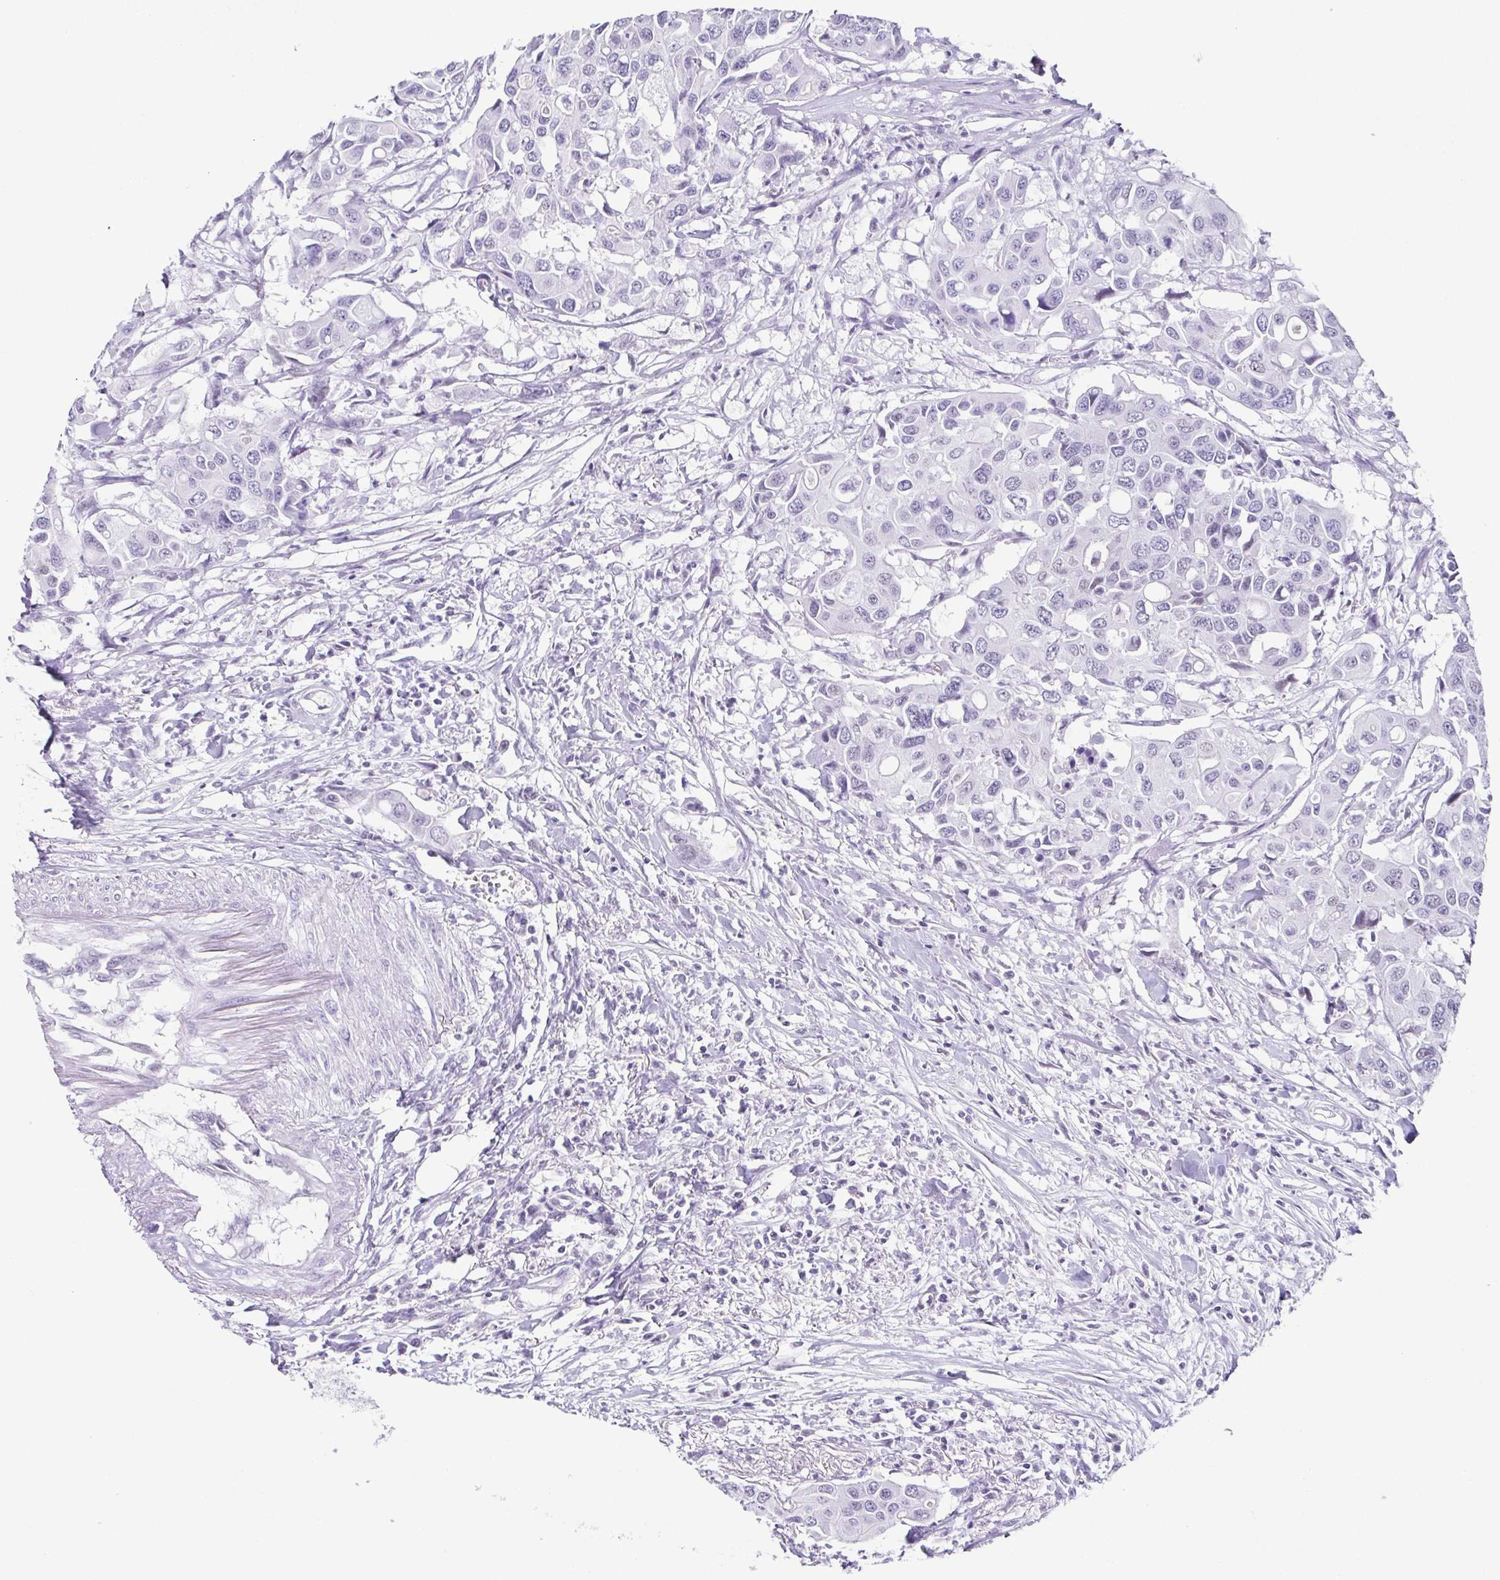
{"staining": {"intensity": "negative", "quantity": "none", "location": "none"}, "tissue": "colorectal cancer", "cell_type": "Tumor cells", "image_type": "cancer", "snomed": [{"axis": "morphology", "description": "Adenocarcinoma, NOS"}, {"axis": "topography", "description": "Colon"}], "caption": "This is a micrograph of immunohistochemistry staining of adenocarcinoma (colorectal), which shows no expression in tumor cells. (Immunohistochemistry, brightfield microscopy, high magnification).", "gene": "ESX1", "patient": {"sex": "male", "age": 77}}